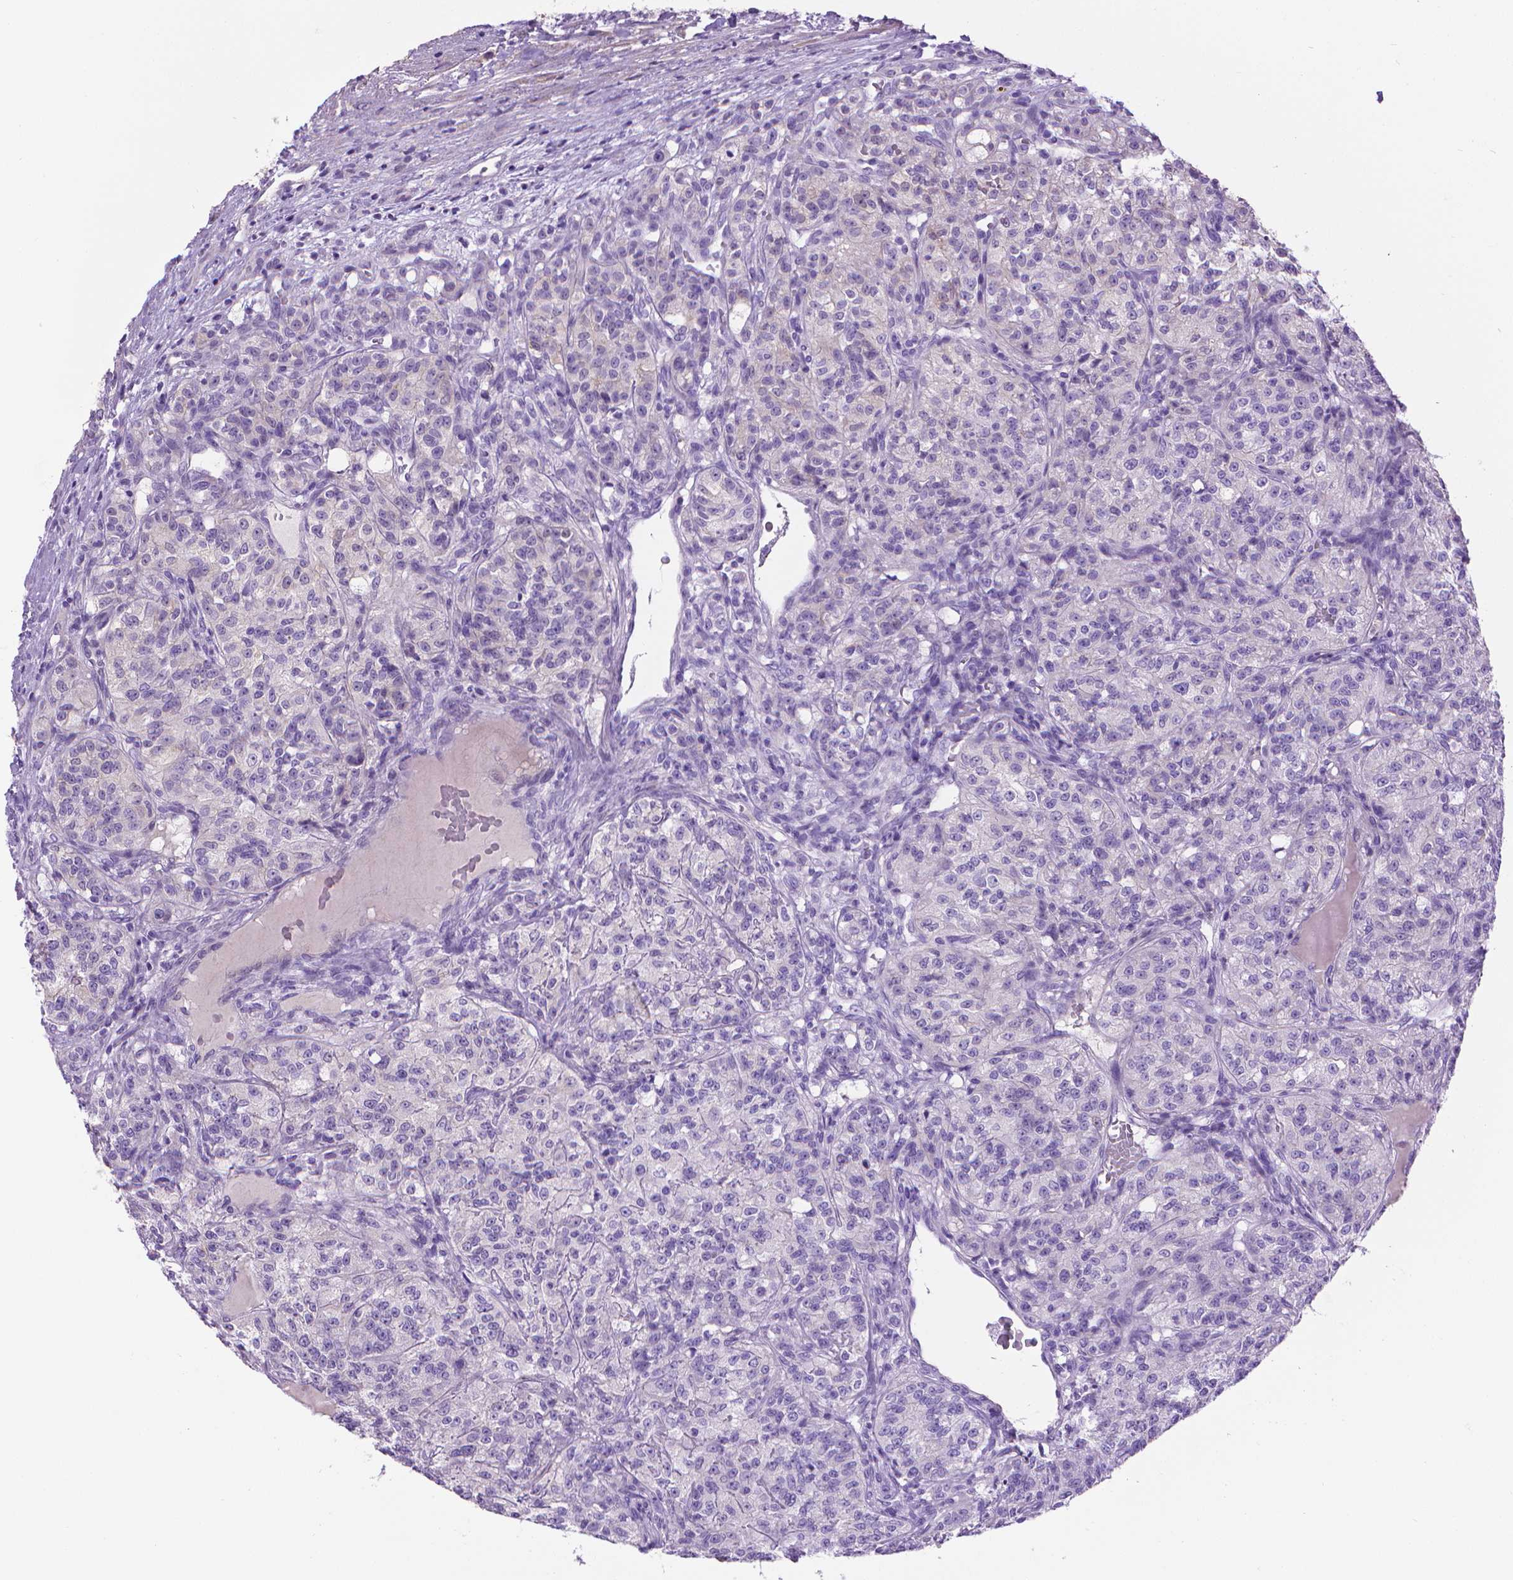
{"staining": {"intensity": "negative", "quantity": "none", "location": "none"}, "tissue": "renal cancer", "cell_type": "Tumor cells", "image_type": "cancer", "snomed": [{"axis": "morphology", "description": "Adenocarcinoma, NOS"}, {"axis": "topography", "description": "Kidney"}], "caption": "IHC of renal adenocarcinoma demonstrates no positivity in tumor cells.", "gene": "PNMA2", "patient": {"sex": "female", "age": 63}}